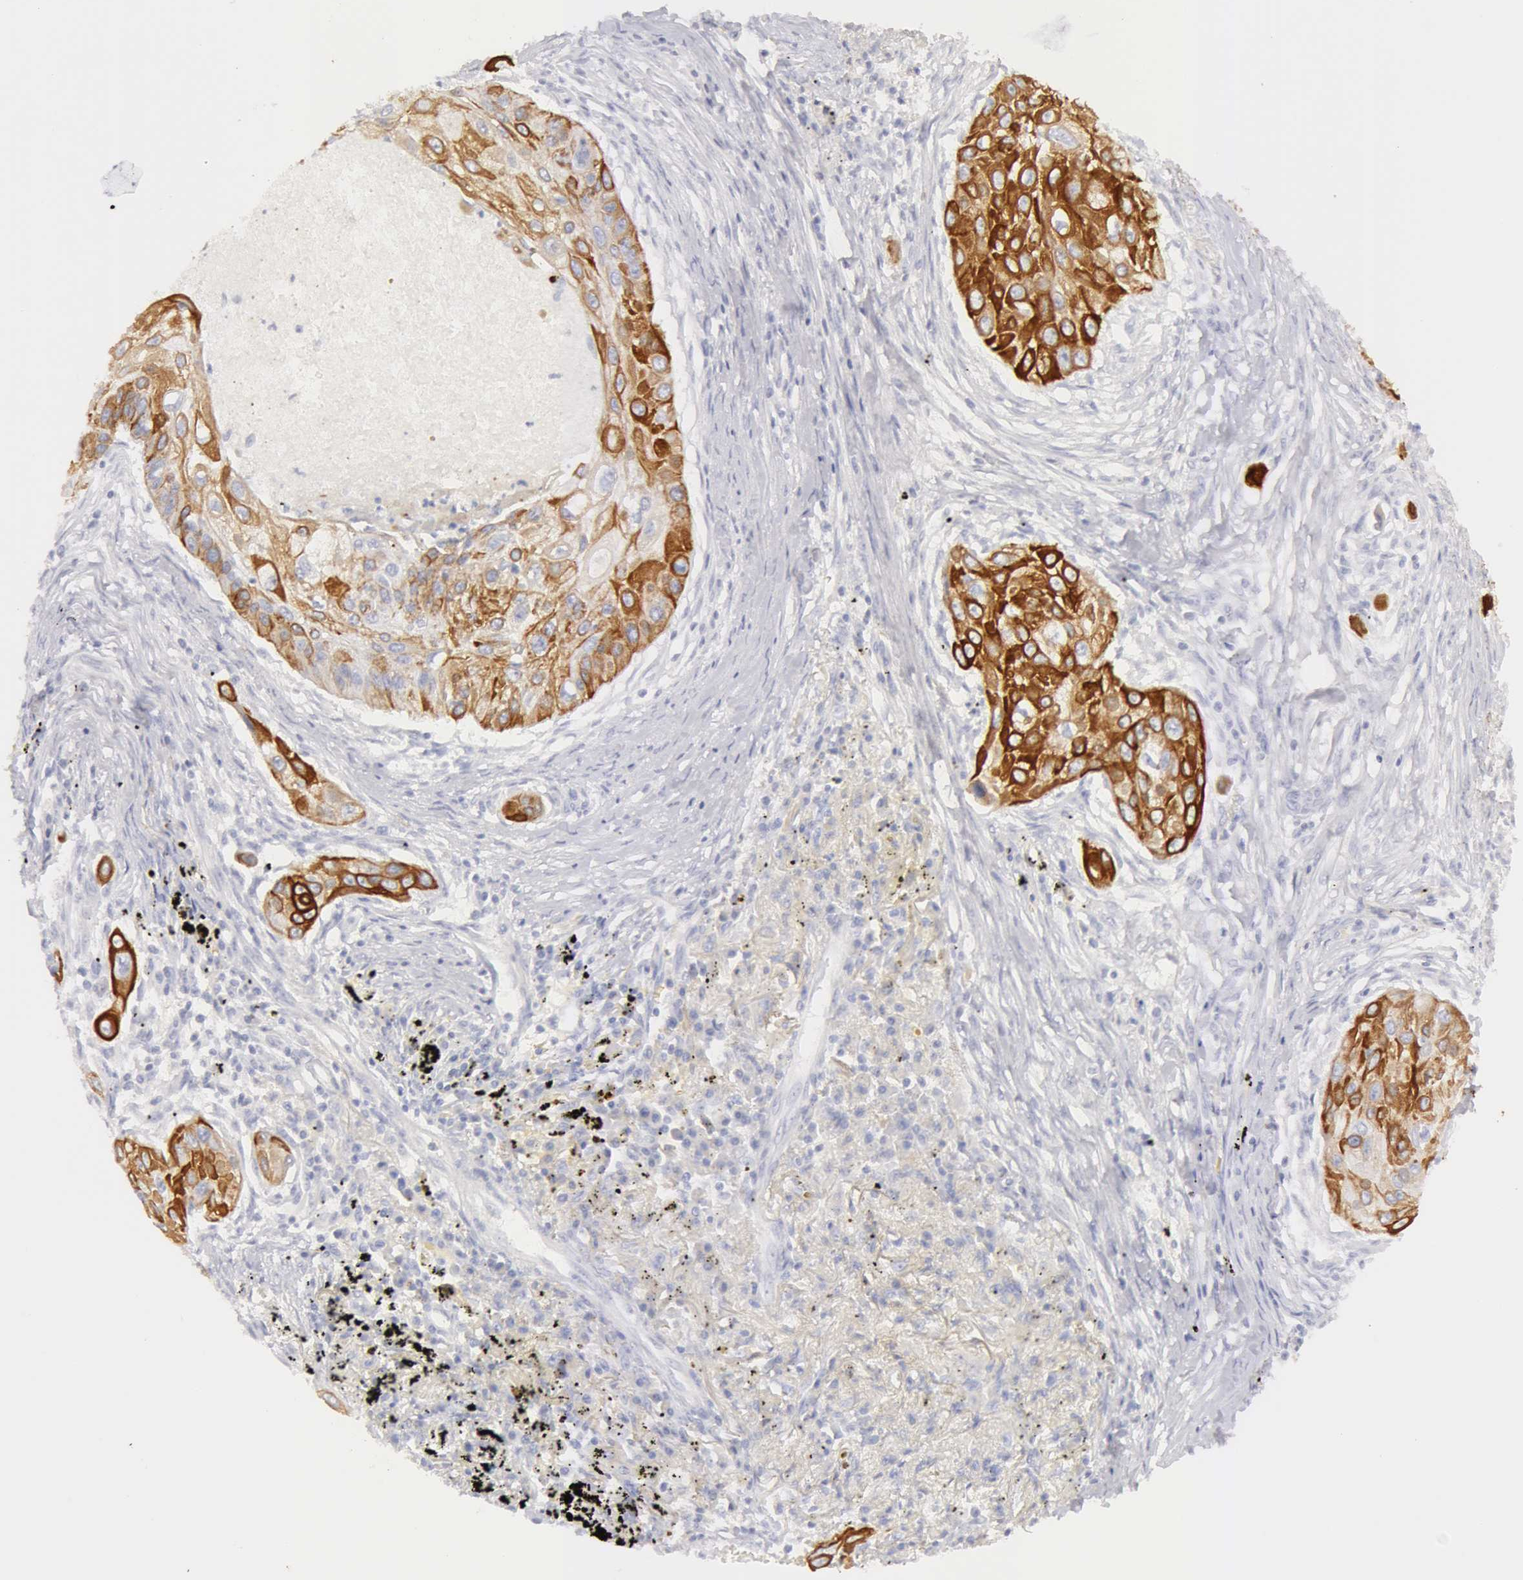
{"staining": {"intensity": "moderate", "quantity": ">75%", "location": "cytoplasmic/membranous"}, "tissue": "lung cancer", "cell_type": "Tumor cells", "image_type": "cancer", "snomed": [{"axis": "morphology", "description": "Squamous cell carcinoma, NOS"}, {"axis": "topography", "description": "Lung"}], "caption": "This micrograph demonstrates squamous cell carcinoma (lung) stained with immunohistochemistry (IHC) to label a protein in brown. The cytoplasmic/membranous of tumor cells show moderate positivity for the protein. Nuclei are counter-stained blue.", "gene": "KRT8", "patient": {"sex": "male", "age": 71}}